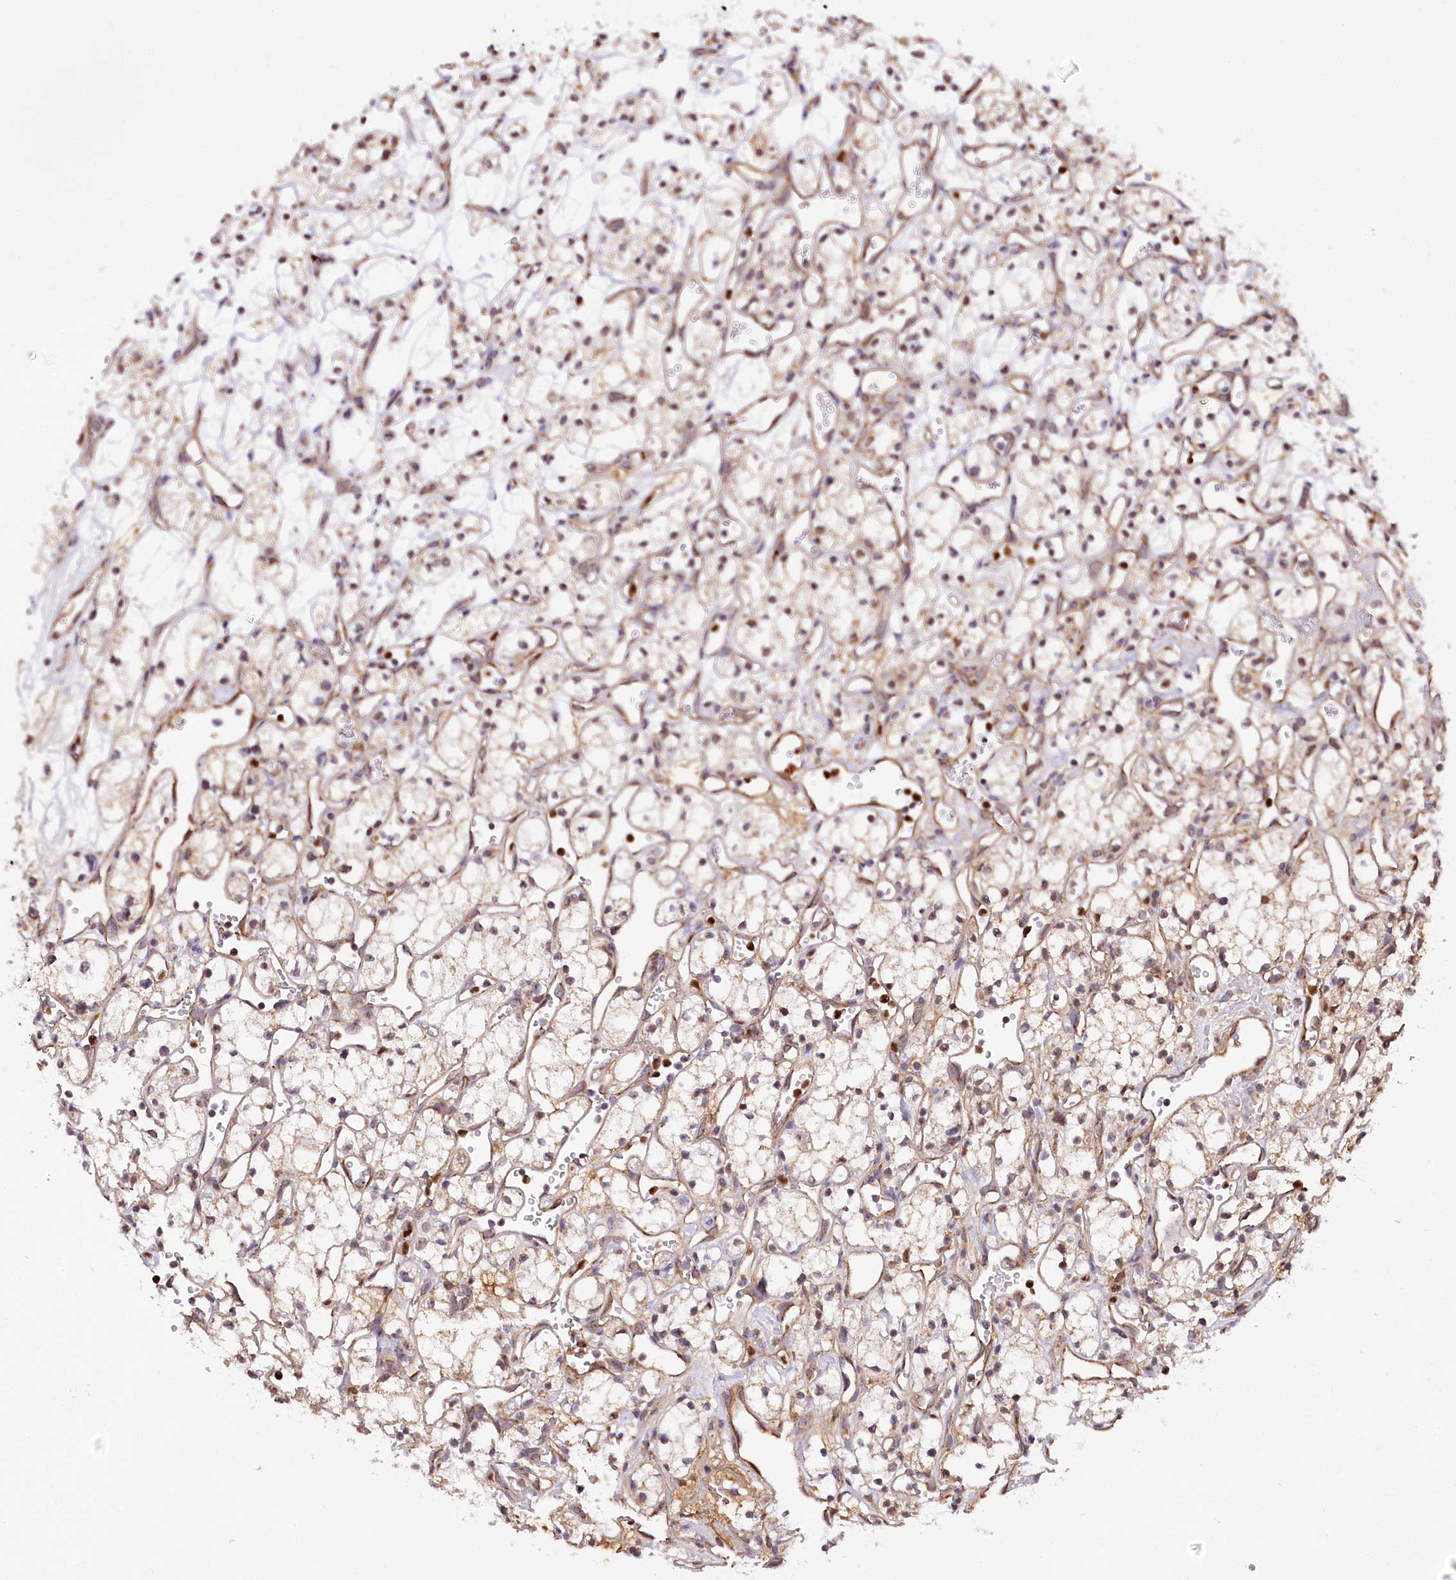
{"staining": {"intensity": "negative", "quantity": "none", "location": "none"}, "tissue": "renal cancer", "cell_type": "Tumor cells", "image_type": "cancer", "snomed": [{"axis": "morphology", "description": "Adenocarcinoma, NOS"}, {"axis": "topography", "description": "Kidney"}], "caption": "Immunohistochemistry (IHC) of human renal cancer (adenocarcinoma) displays no expression in tumor cells. (Brightfield microscopy of DAB (3,3'-diaminobenzidine) immunohistochemistry at high magnification).", "gene": "GNL3L", "patient": {"sex": "male", "age": 59}}